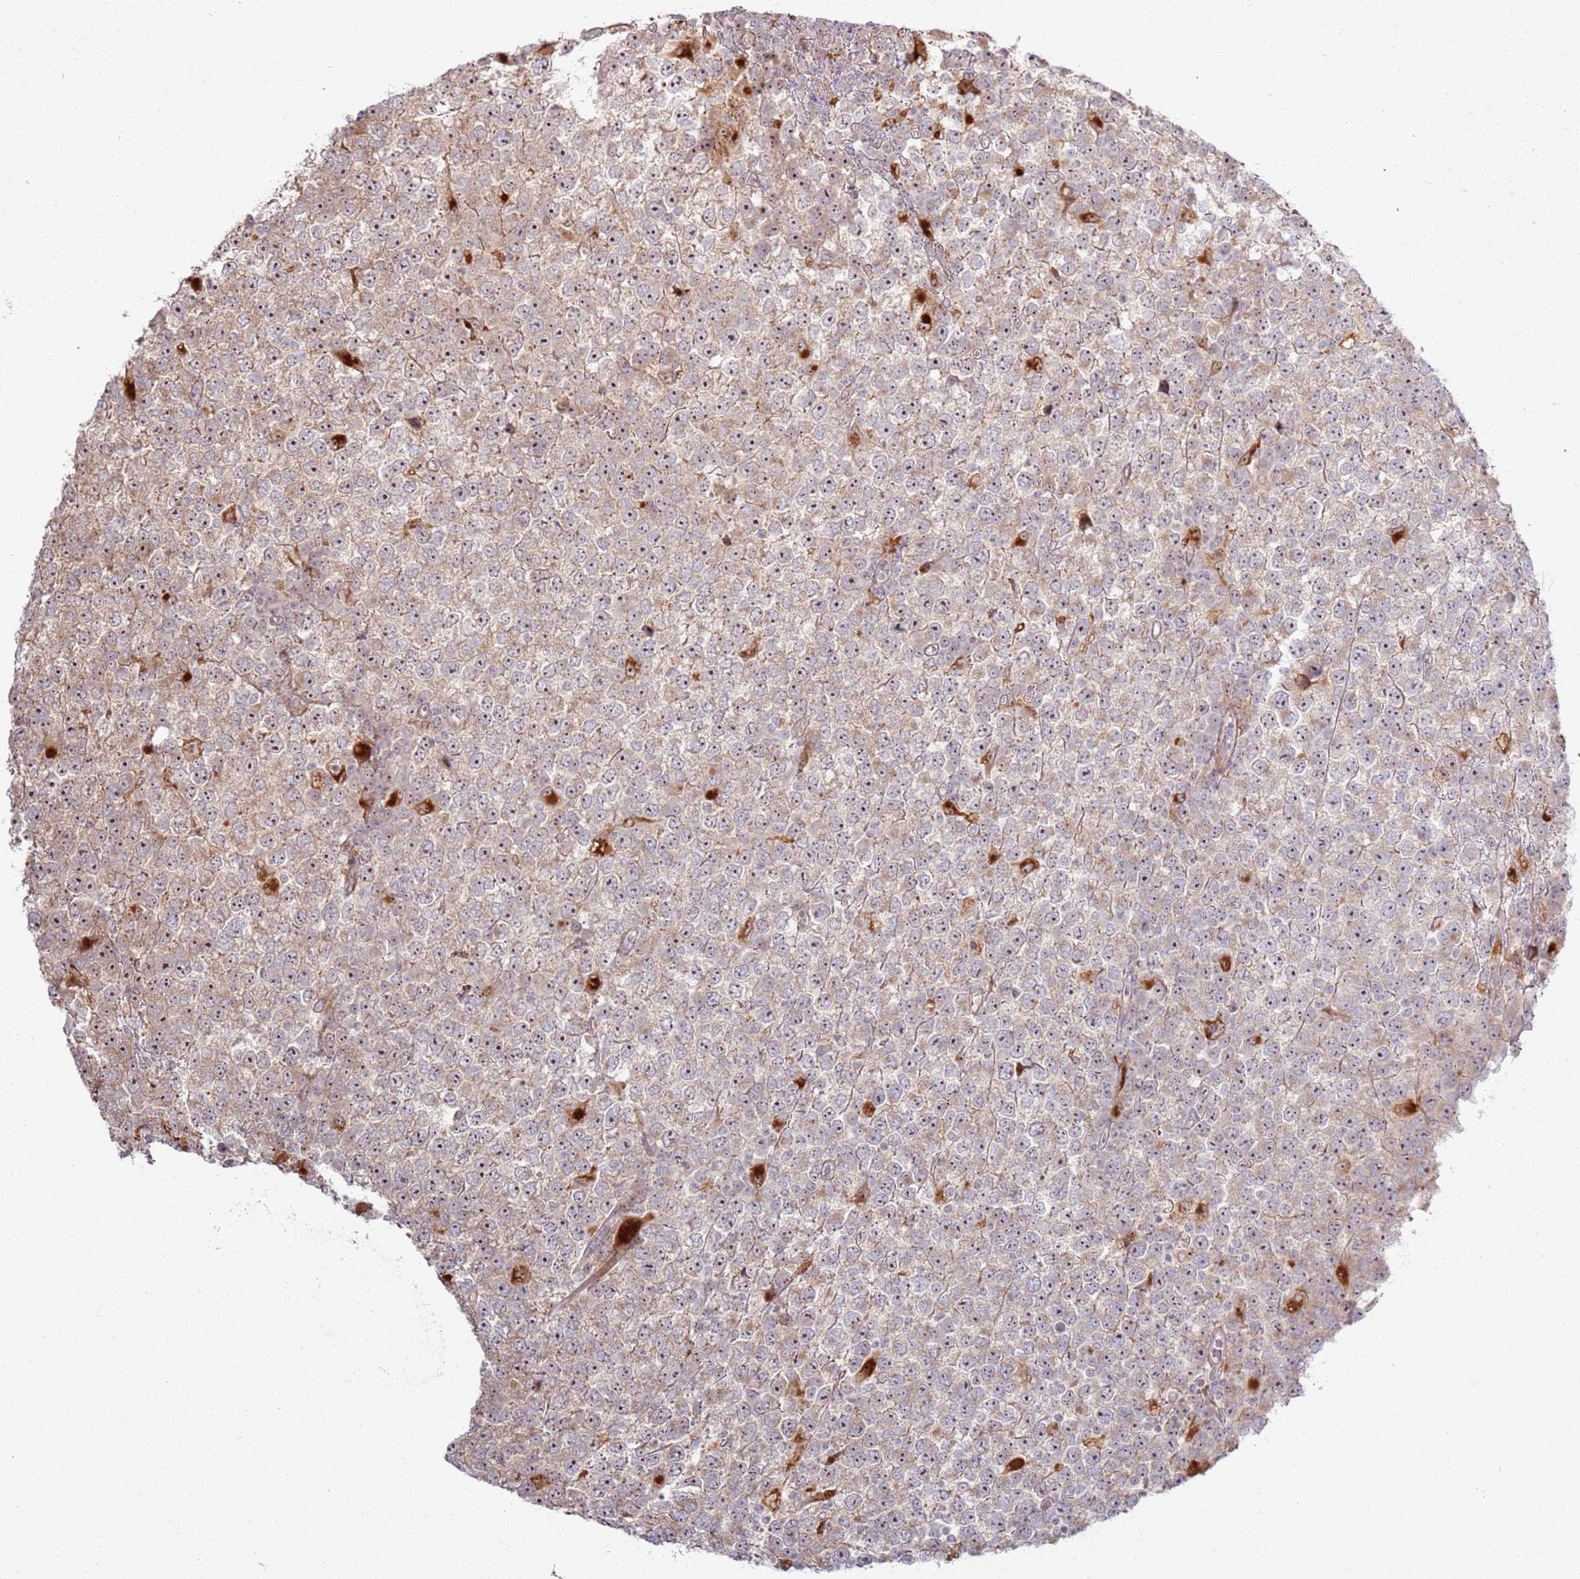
{"staining": {"intensity": "moderate", "quantity": ">75%", "location": "nuclear"}, "tissue": "testis cancer", "cell_type": "Tumor cells", "image_type": "cancer", "snomed": [{"axis": "morphology", "description": "Seminoma, NOS"}, {"axis": "topography", "description": "Testis"}], "caption": "Testis seminoma stained with immunohistochemistry demonstrates moderate nuclear expression in about >75% of tumor cells.", "gene": "CNPY1", "patient": {"sex": "male", "age": 65}}